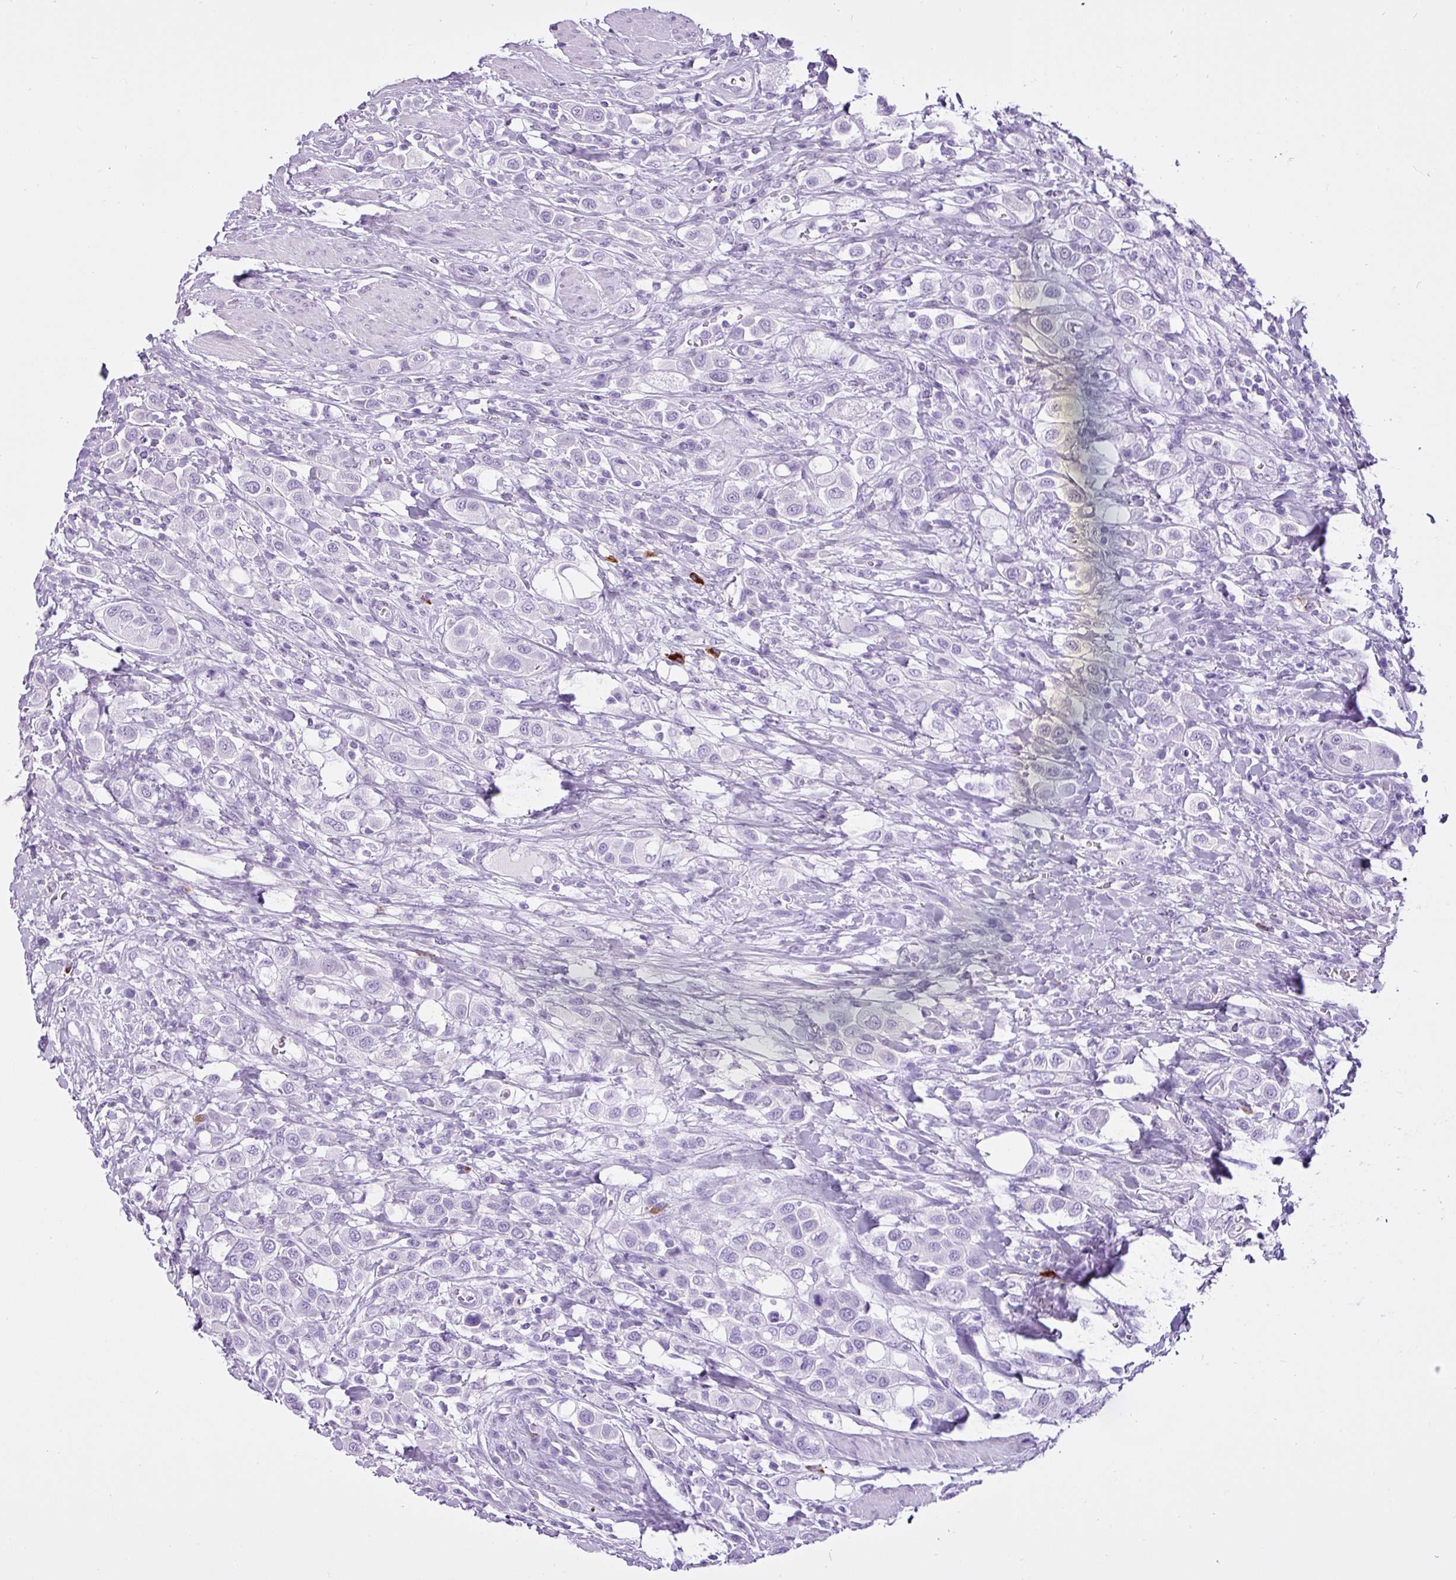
{"staining": {"intensity": "negative", "quantity": "none", "location": "none"}, "tissue": "urothelial cancer", "cell_type": "Tumor cells", "image_type": "cancer", "snomed": [{"axis": "morphology", "description": "Urothelial carcinoma, High grade"}, {"axis": "topography", "description": "Urinary bladder"}], "caption": "Tumor cells show no significant staining in urothelial carcinoma (high-grade).", "gene": "LILRB4", "patient": {"sex": "male", "age": 50}}